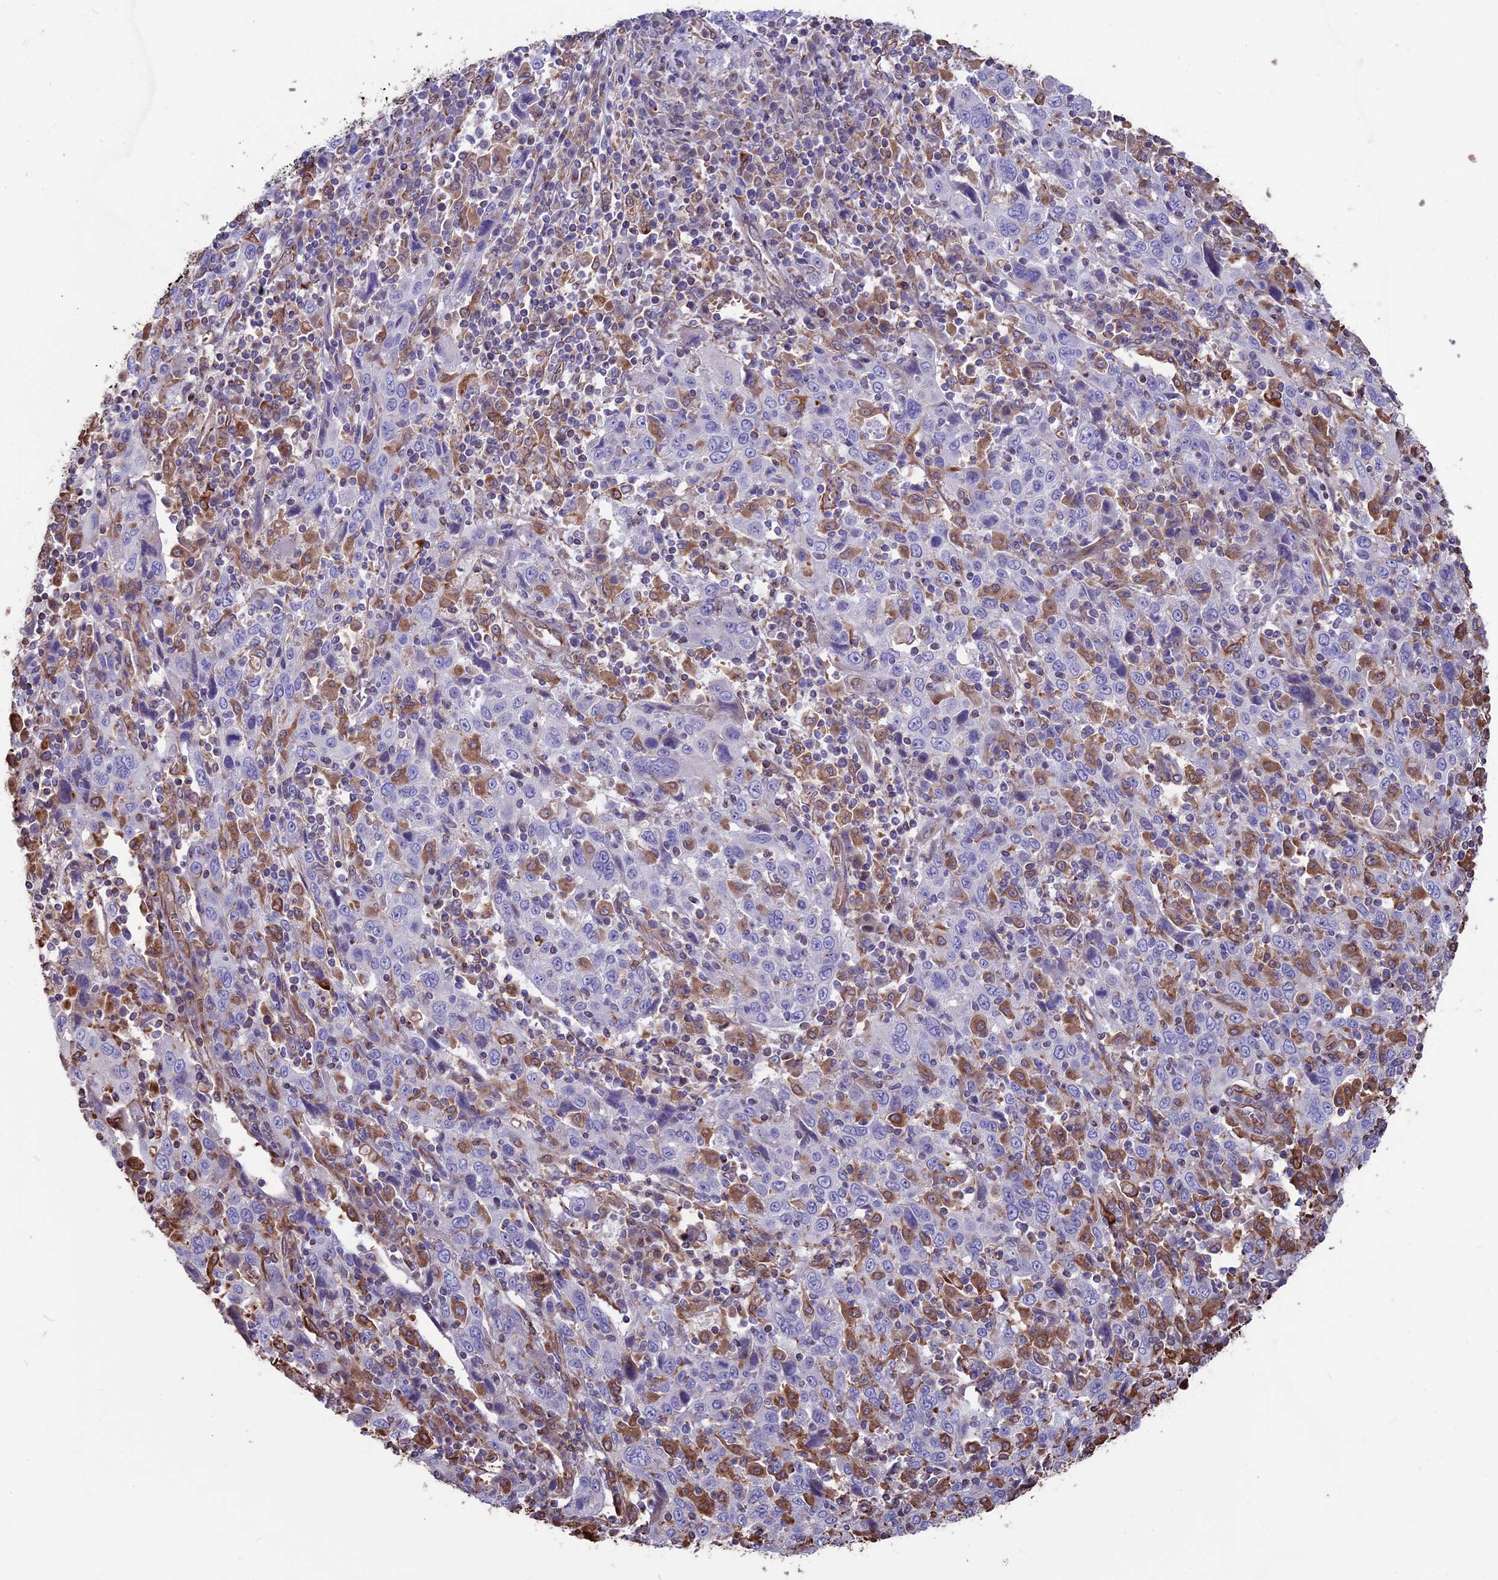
{"staining": {"intensity": "negative", "quantity": "none", "location": "none"}, "tissue": "cervical cancer", "cell_type": "Tumor cells", "image_type": "cancer", "snomed": [{"axis": "morphology", "description": "Squamous cell carcinoma, NOS"}, {"axis": "topography", "description": "Cervix"}], "caption": "High power microscopy photomicrograph of an IHC histopathology image of cervical cancer, revealing no significant positivity in tumor cells.", "gene": "SEH1L", "patient": {"sex": "female", "age": 46}}